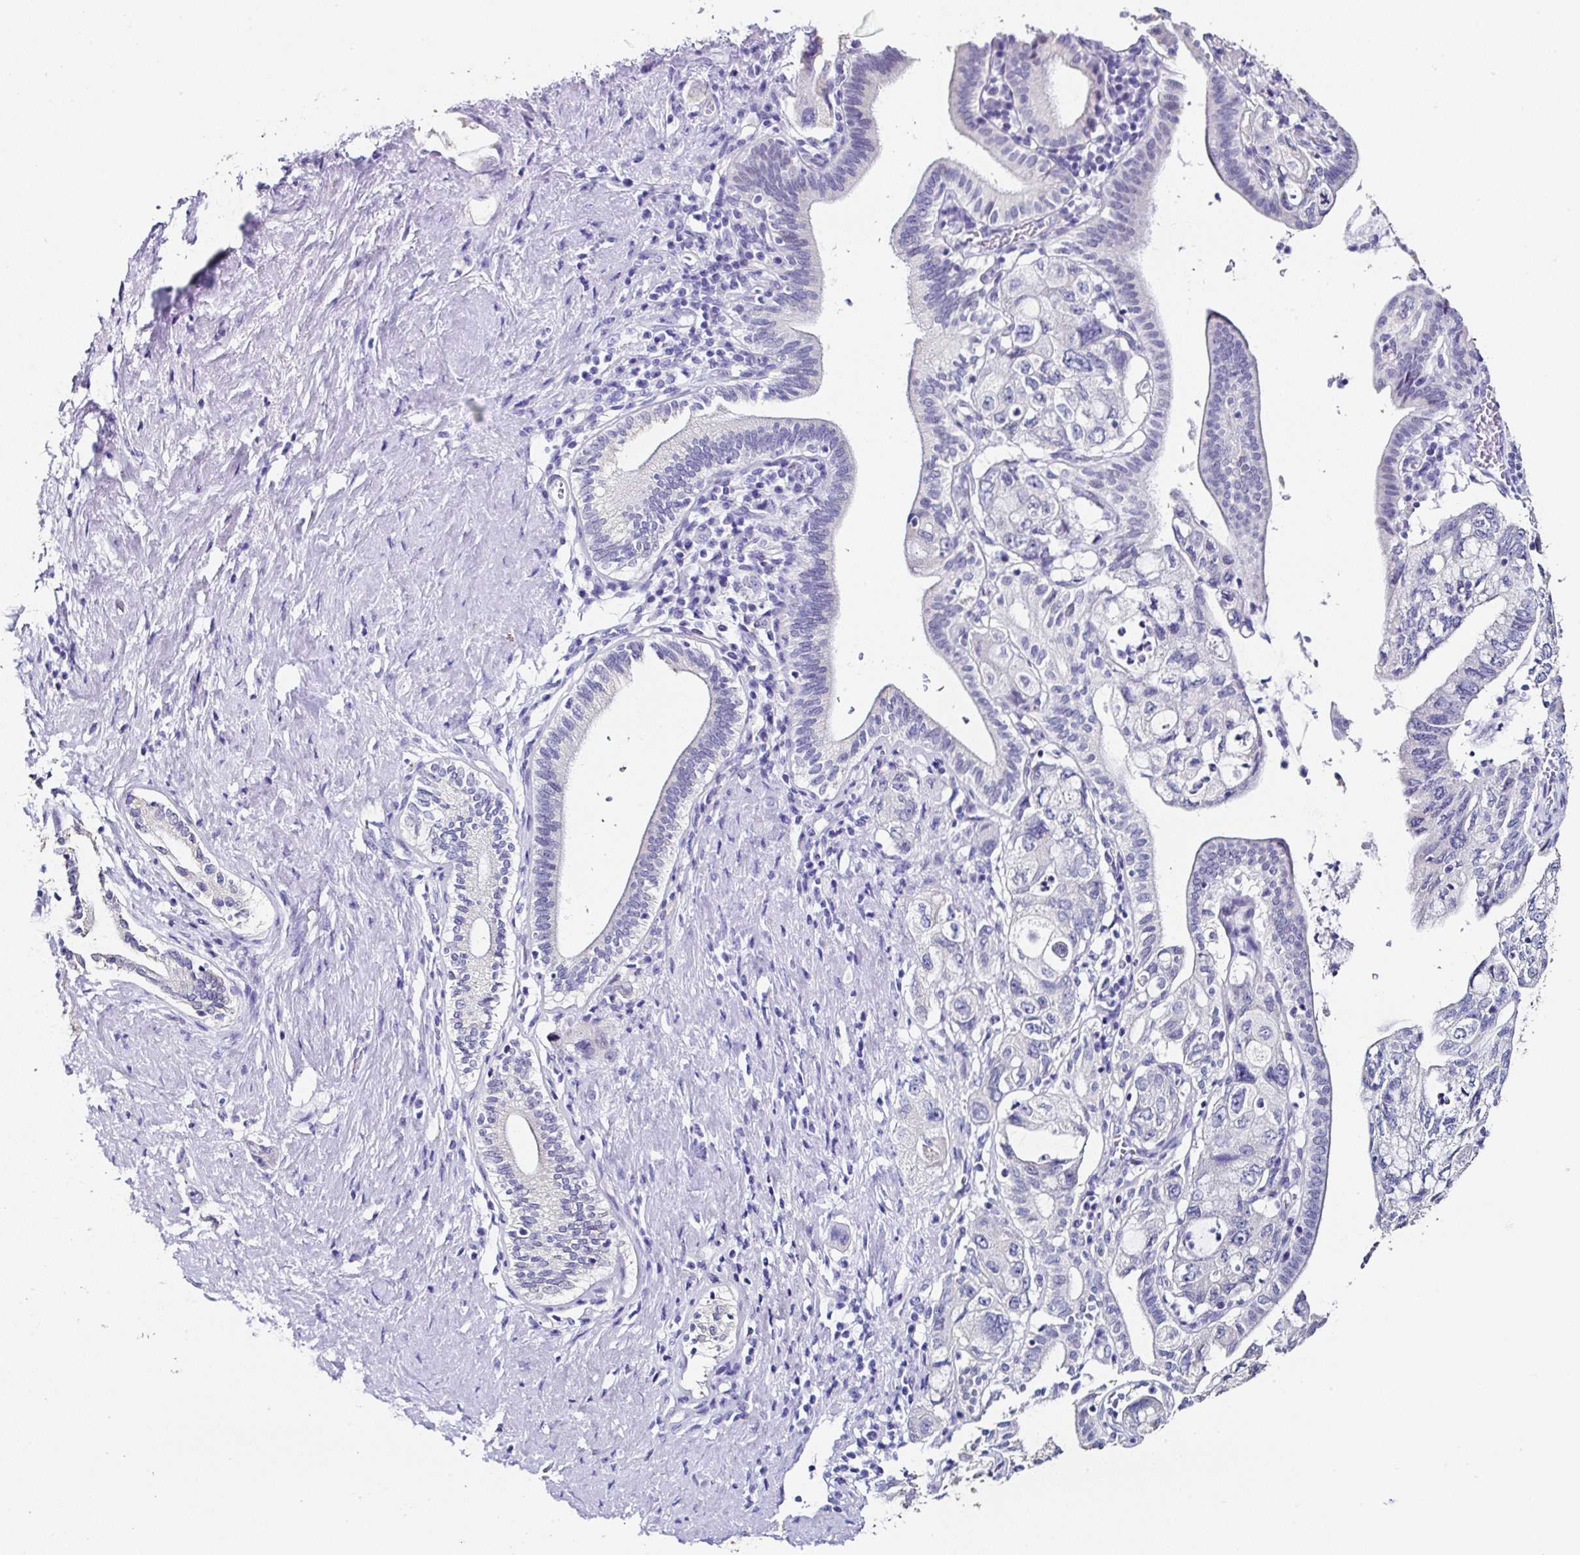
{"staining": {"intensity": "negative", "quantity": "none", "location": "none"}, "tissue": "pancreatic cancer", "cell_type": "Tumor cells", "image_type": "cancer", "snomed": [{"axis": "morphology", "description": "Adenocarcinoma, NOS"}, {"axis": "topography", "description": "Pancreas"}], "caption": "Tumor cells are negative for protein expression in human pancreatic adenocarcinoma.", "gene": "TMPRSS11E", "patient": {"sex": "female", "age": 73}}